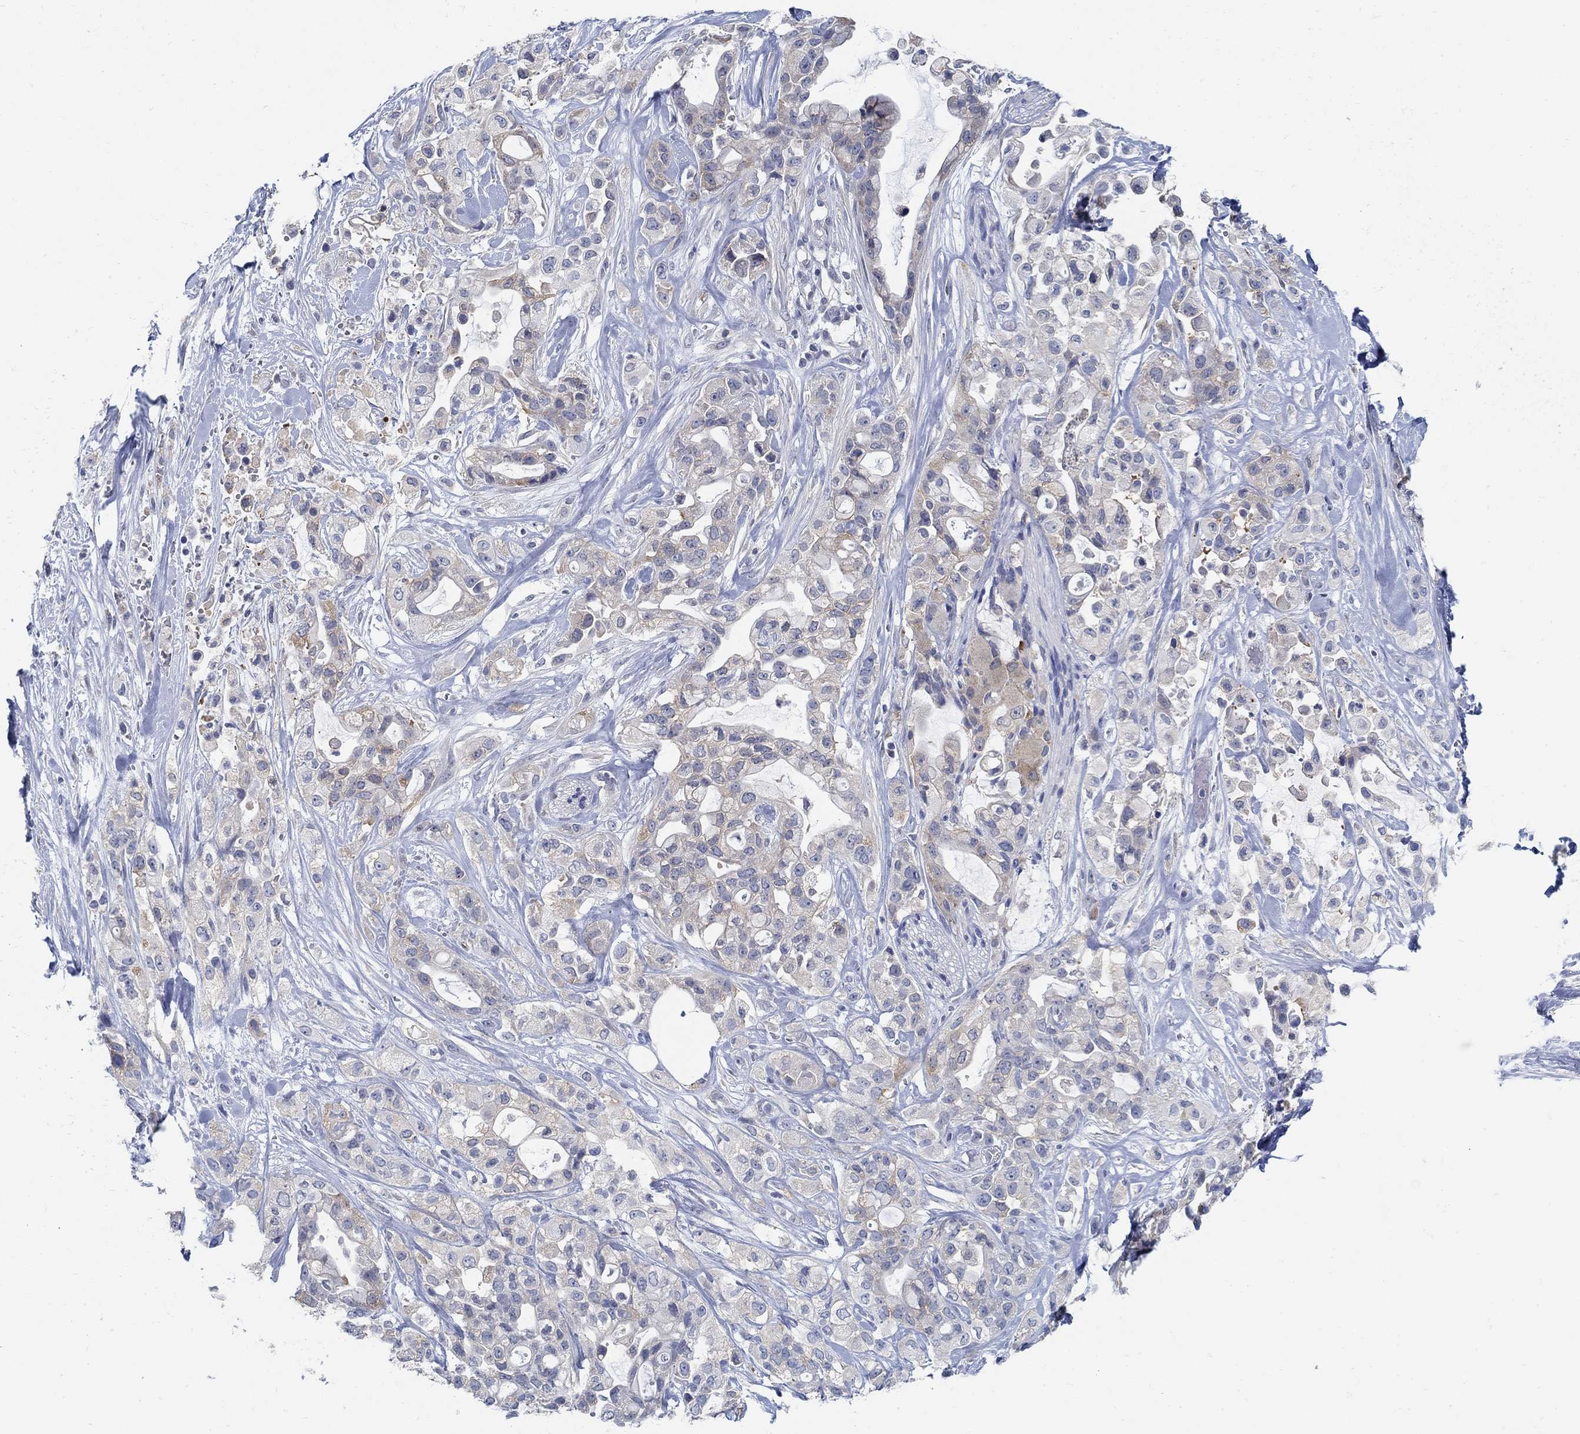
{"staining": {"intensity": "moderate", "quantity": "<25%", "location": "cytoplasmic/membranous"}, "tissue": "pancreatic cancer", "cell_type": "Tumor cells", "image_type": "cancer", "snomed": [{"axis": "morphology", "description": "Adenocarcinoma, NOS"}, {"axis": "topography", "description": "Pancreas"}], "caption": "A micrograph showing moderate cytoplasmic/membranous expression in about <25% of tumor cells in pancreatic cancer, as visualized by brown immunohistochemical staining.", "gene": "PCDH11X", "patient": {"sex": "male", "age": 44}}